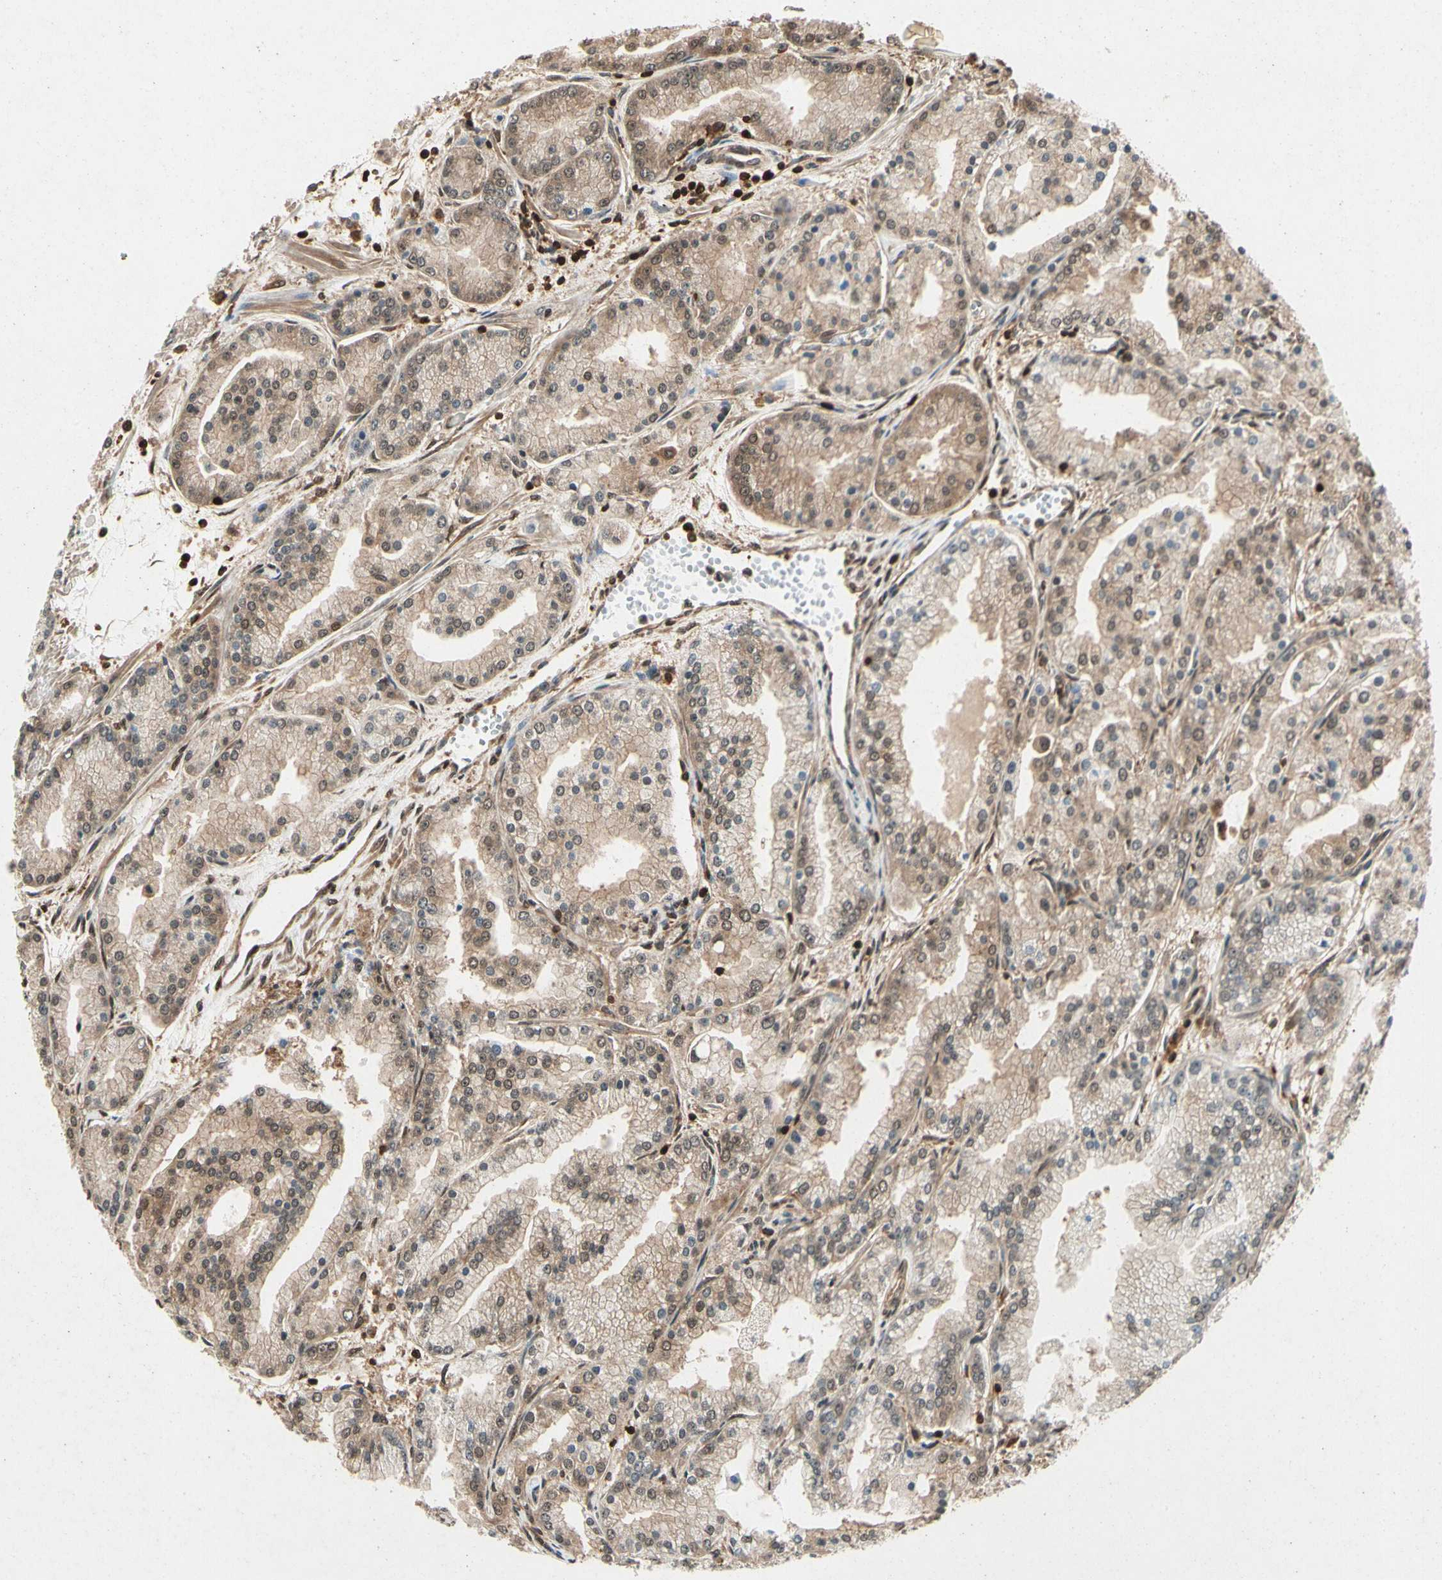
{"staining": {"intensity": "moderate", "quantity": ">75%", "location": "cytoplasmic/membranous"}, "tissue": "prostate cancer", "cell_type": "Tumor cells", "image_type": "cancer", "snomed": [{"axis": "morphology", "description": "Adenocarcinoma, High grade"}, {"axis": "topography", "description": "Prostate"}], "caption": "DAB (3,3'-diaminobenzidine) immunohistochemical staining of human prostate cancer exhibits moderate cytoplasmic/membranous protein staining in about >75% of tumor cells. The staining was performed using DAB (3,3'-diaminobenzidine), with brown indicating positive protein expression. Nuclei are stained blue with hematoxylin.", "gene": "YWHAQ", "patient": {"sex": "male", "age": 61}}